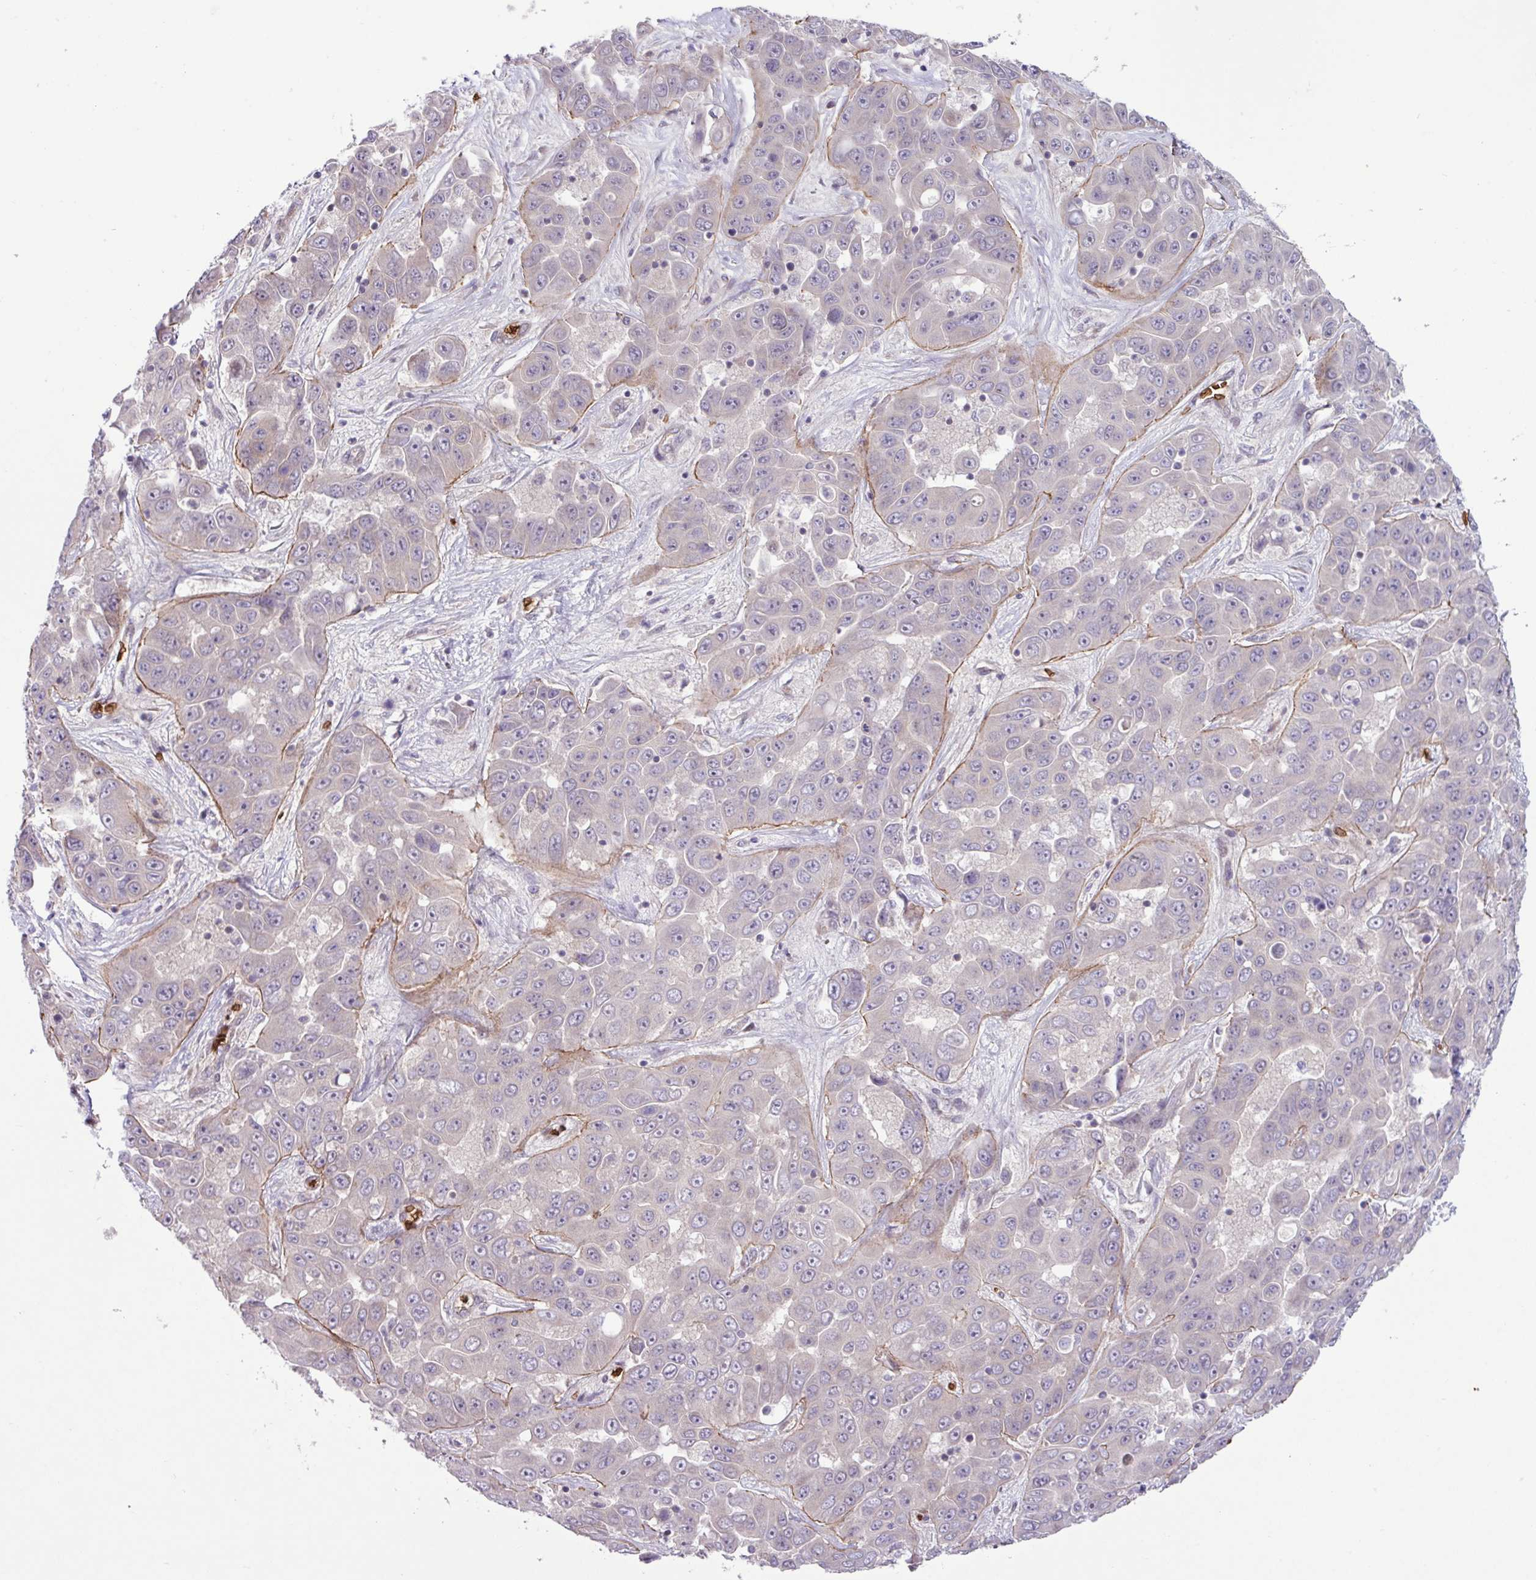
{"staining": {"intensity": "negative", "quantity": "none", "location": "none"}, "tissue": "liver cancer", "cell_type": "Tumor cells", "image_type": "cancer", "snomed": [{"axis": "morphology", "description": "Cholangiocarcinoma"}, {"axis": "topography", "description": "Liver"}], "caption": "This photomicrograph is of liver cholangiocarcinoma stained with IHC to label a protein in brown with the nuclei are counter-stained blue. There is no positivity in tumor cells.", "gene": "RAD21L1", "patient": {"sex": "female", "age": 52}}